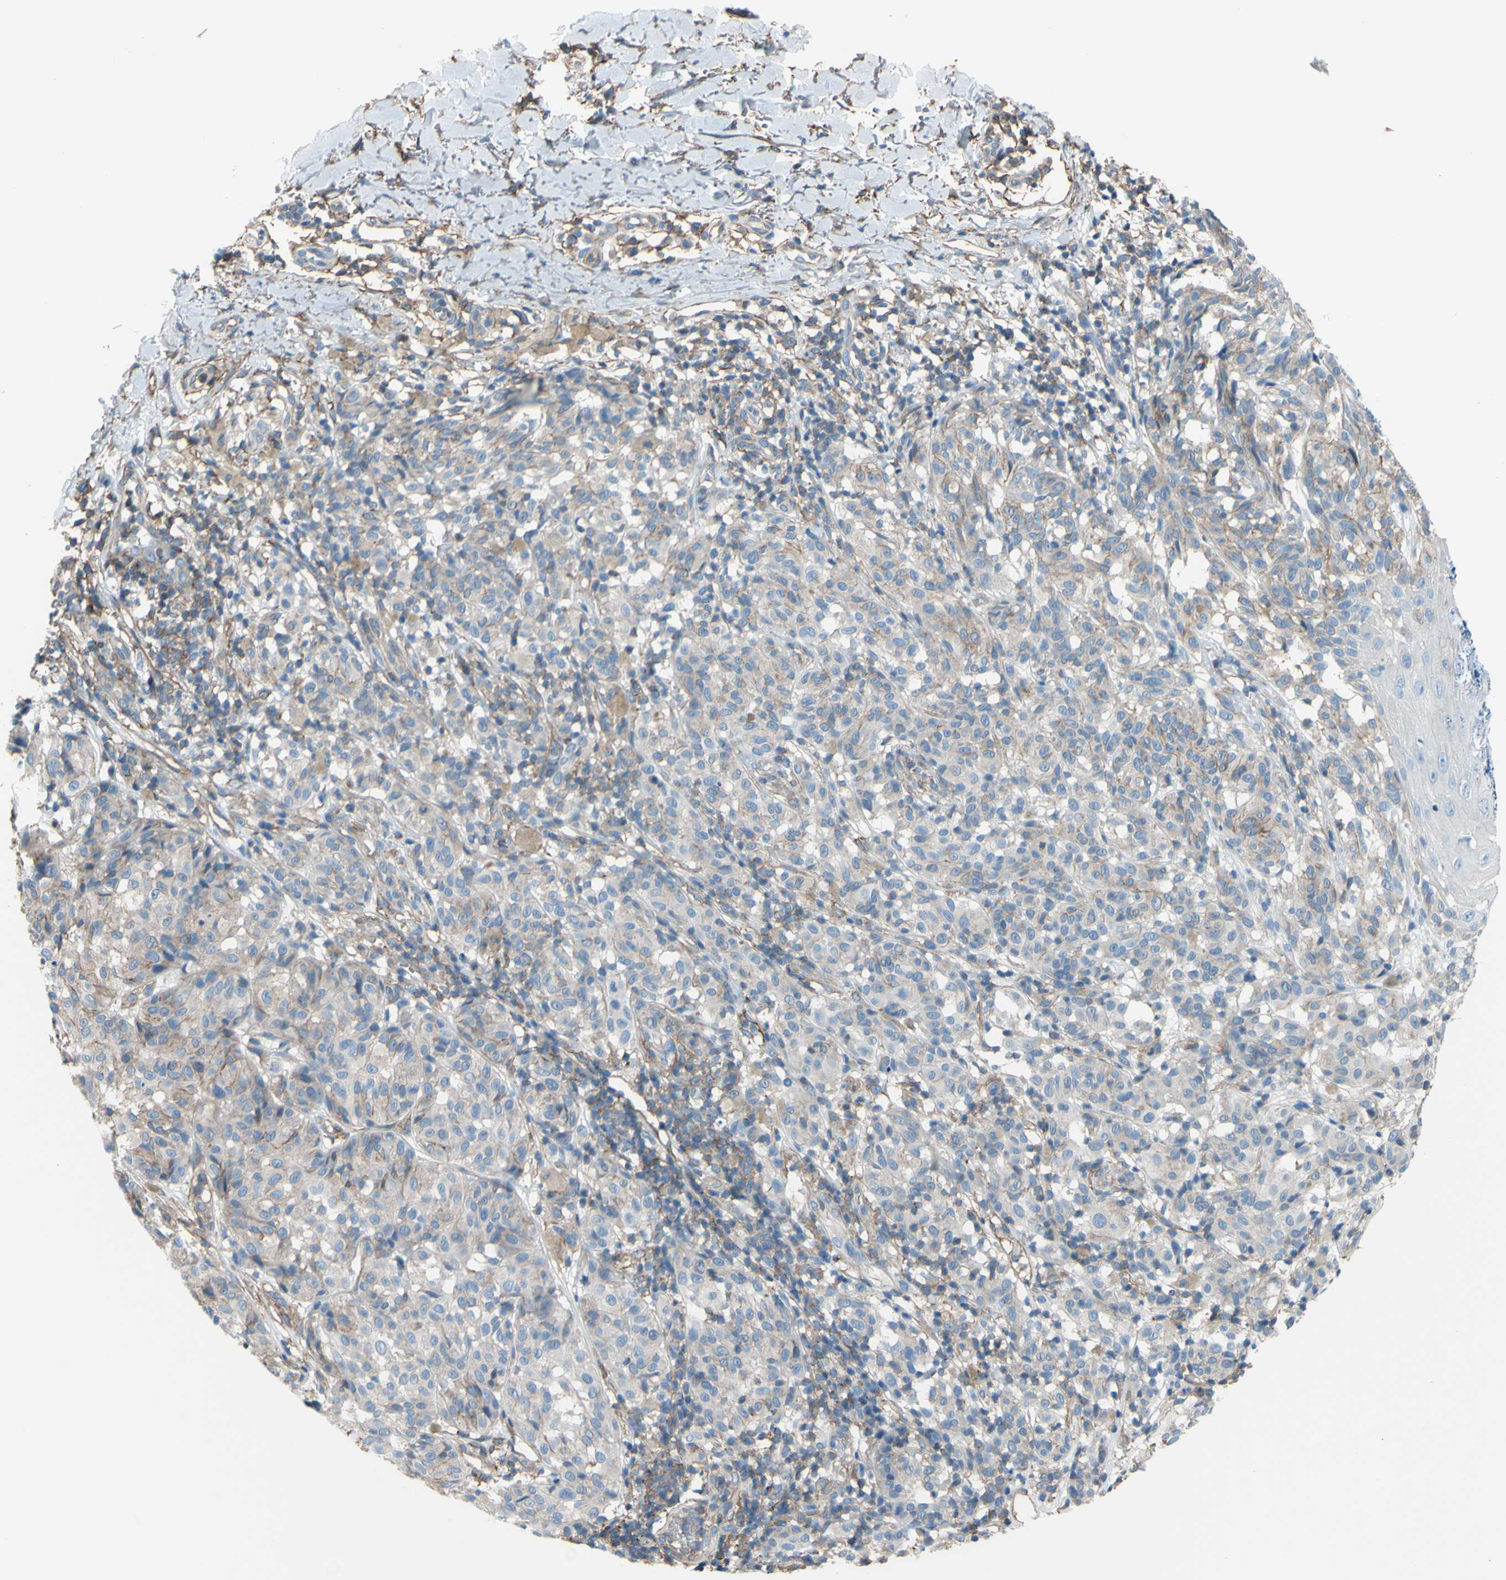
{"staining": {"intensity": "weak", "quantity": "<25%", "location": "cytoplasmic/membranous"}, "tissue": "melanoma", "cell_type": "Tumor cells", "image_type": "cancer", "snomed": [{"axis": "morphology", "description": "Malignant melanoma, NOS"}, {"axis": "topography", "description": "Skin"}], "caption": "Malignant melanoma stained for a protein using IHC demonstrates no staining tumor cells.", "gene": "ADD1", "patient": {"sex": "female", "age": 46}}